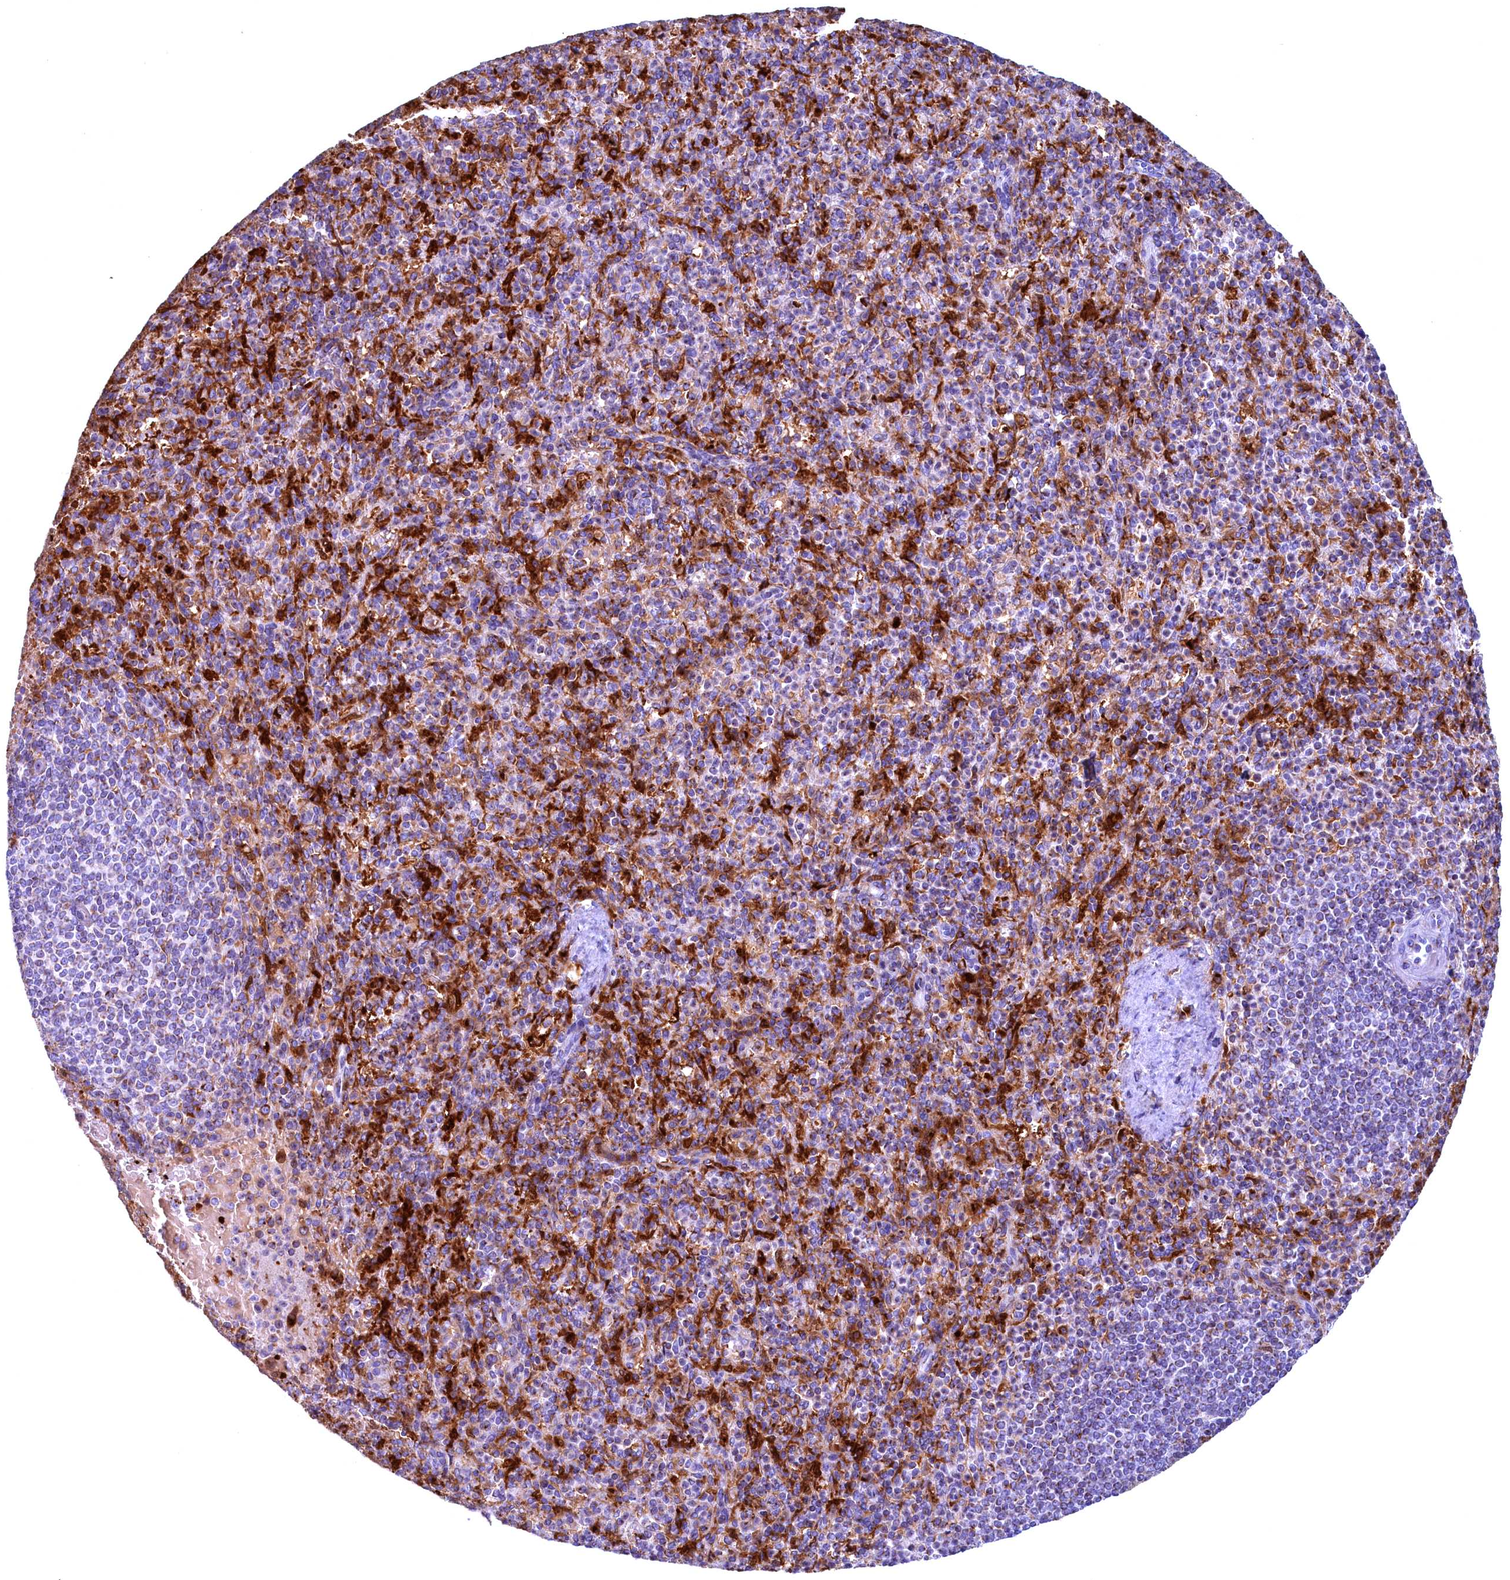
{"staining": {"intensity": "strong", "quantity": "25%-75%", "location": "cytoplasmic/membranous"}, "tissue": "spleen", "cell_type": "Cells in red pulp", "image_type": "normal", "snomed": [{"axis": "morphology", "description": "Normal tissue, NOS"}, {"axis": "topography", "description": "Spleen"}], "caption": "Spleen stained for a protein (brown) reveals strong cytoplasmic/membranous positive positivity in approximately 25%-75% of cells in red pulp.", "gene": "BLVRB", "patient": {"sex": "female", "age": 74}}